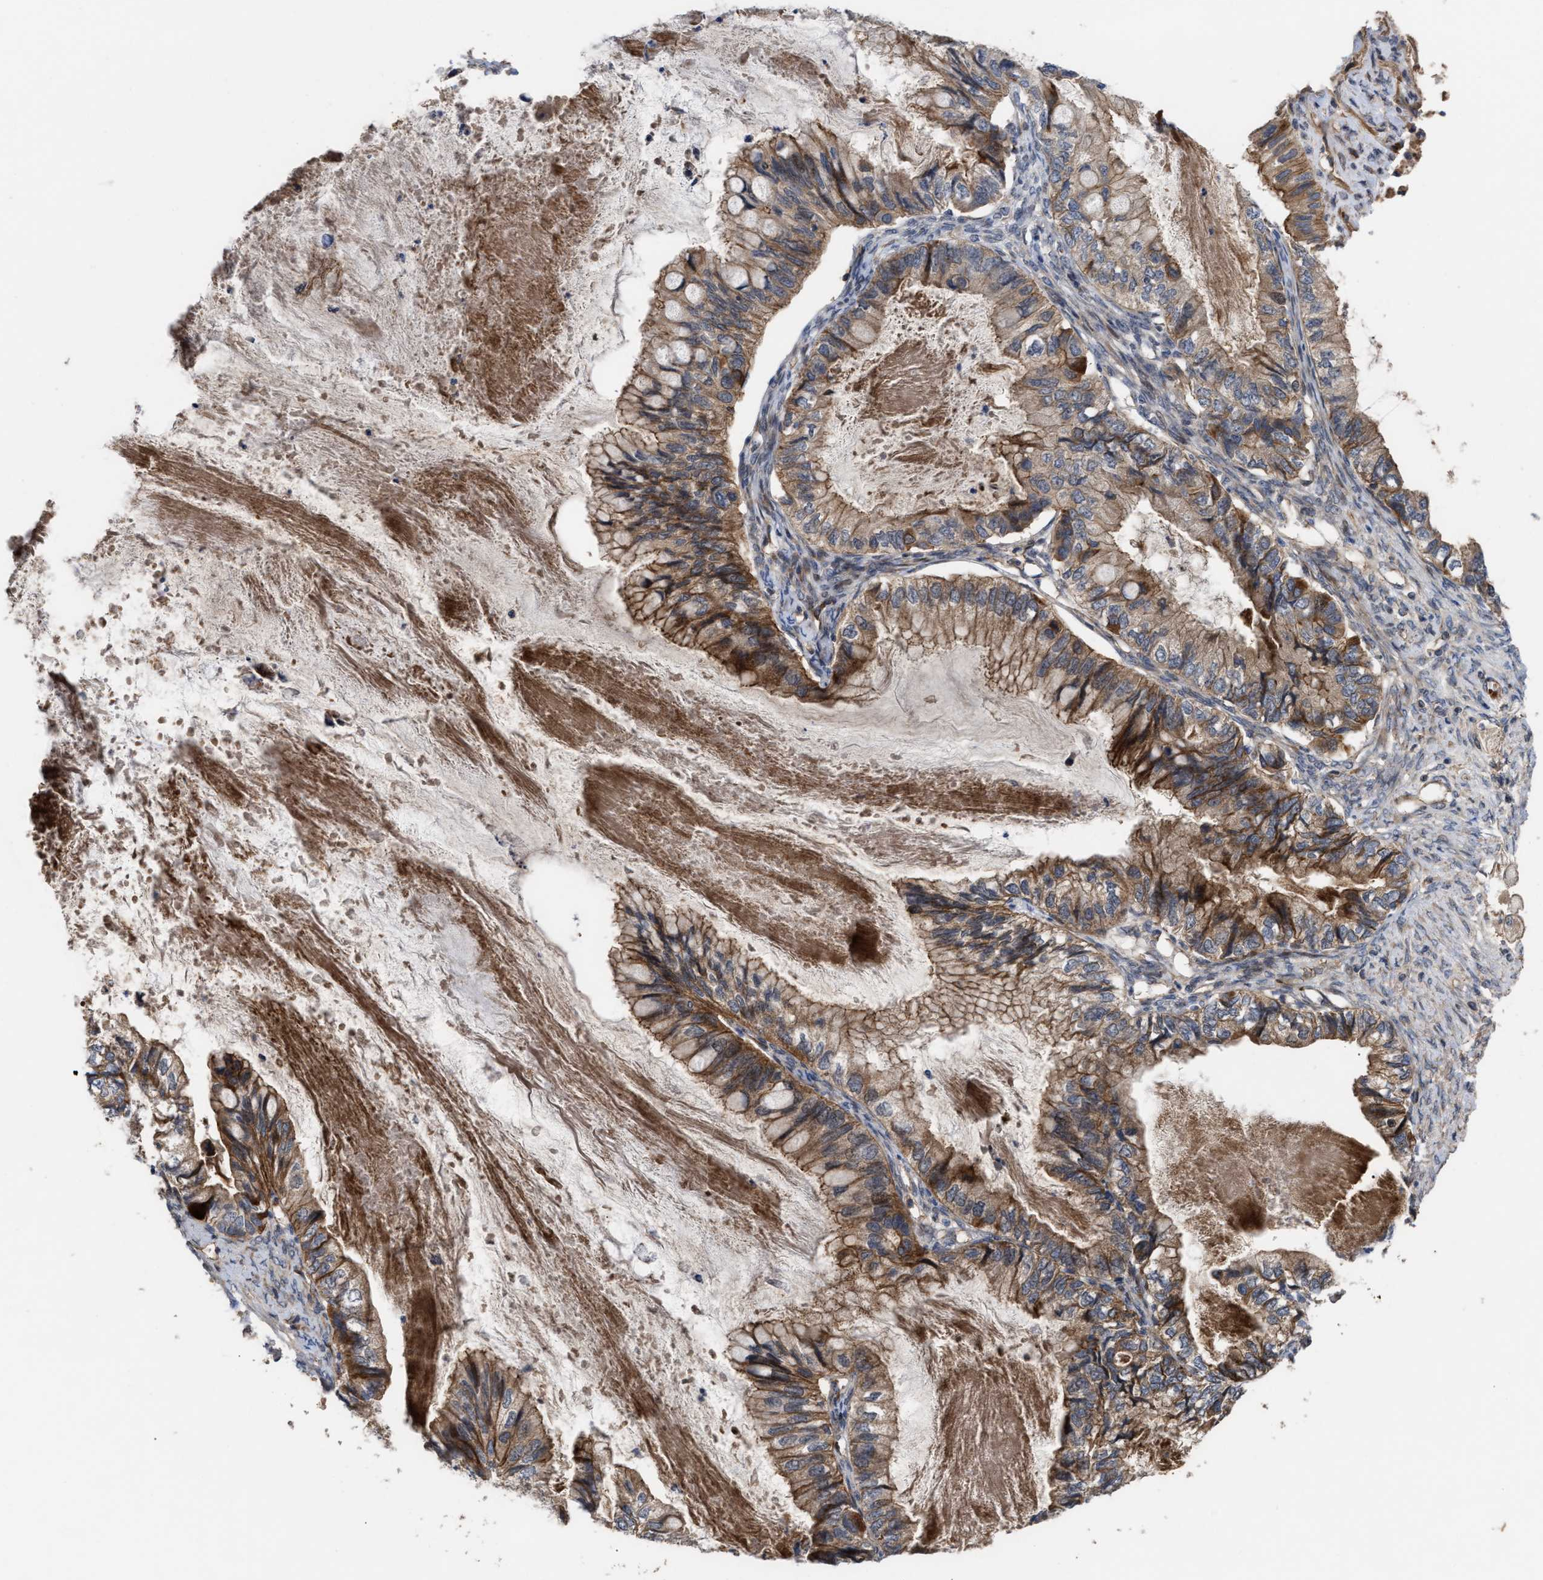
{"staining": {"intensity": "moderate", "quantity": ">75%", "location": "cytoplasmic/membranous"}, "tissue": "ovarian cancer", "cell_type": "Tumor cells", "image_type": "cancer", "snomed": [{"axis": "morphology", "description": "Cystadenocarcinoma, mucinous, NOS"}, {"axis": "topography", "description": "Ovary"}], "caption": "Moderate cytoplasmic/membranous expression for a protein is identified in about >75% of tumor cells of ovarian cancer (mucinous cystadenocarcinoma) using immunohistochemistry.", "gene": "STAU1", "patient": {"sex": "female", "age": 80}}